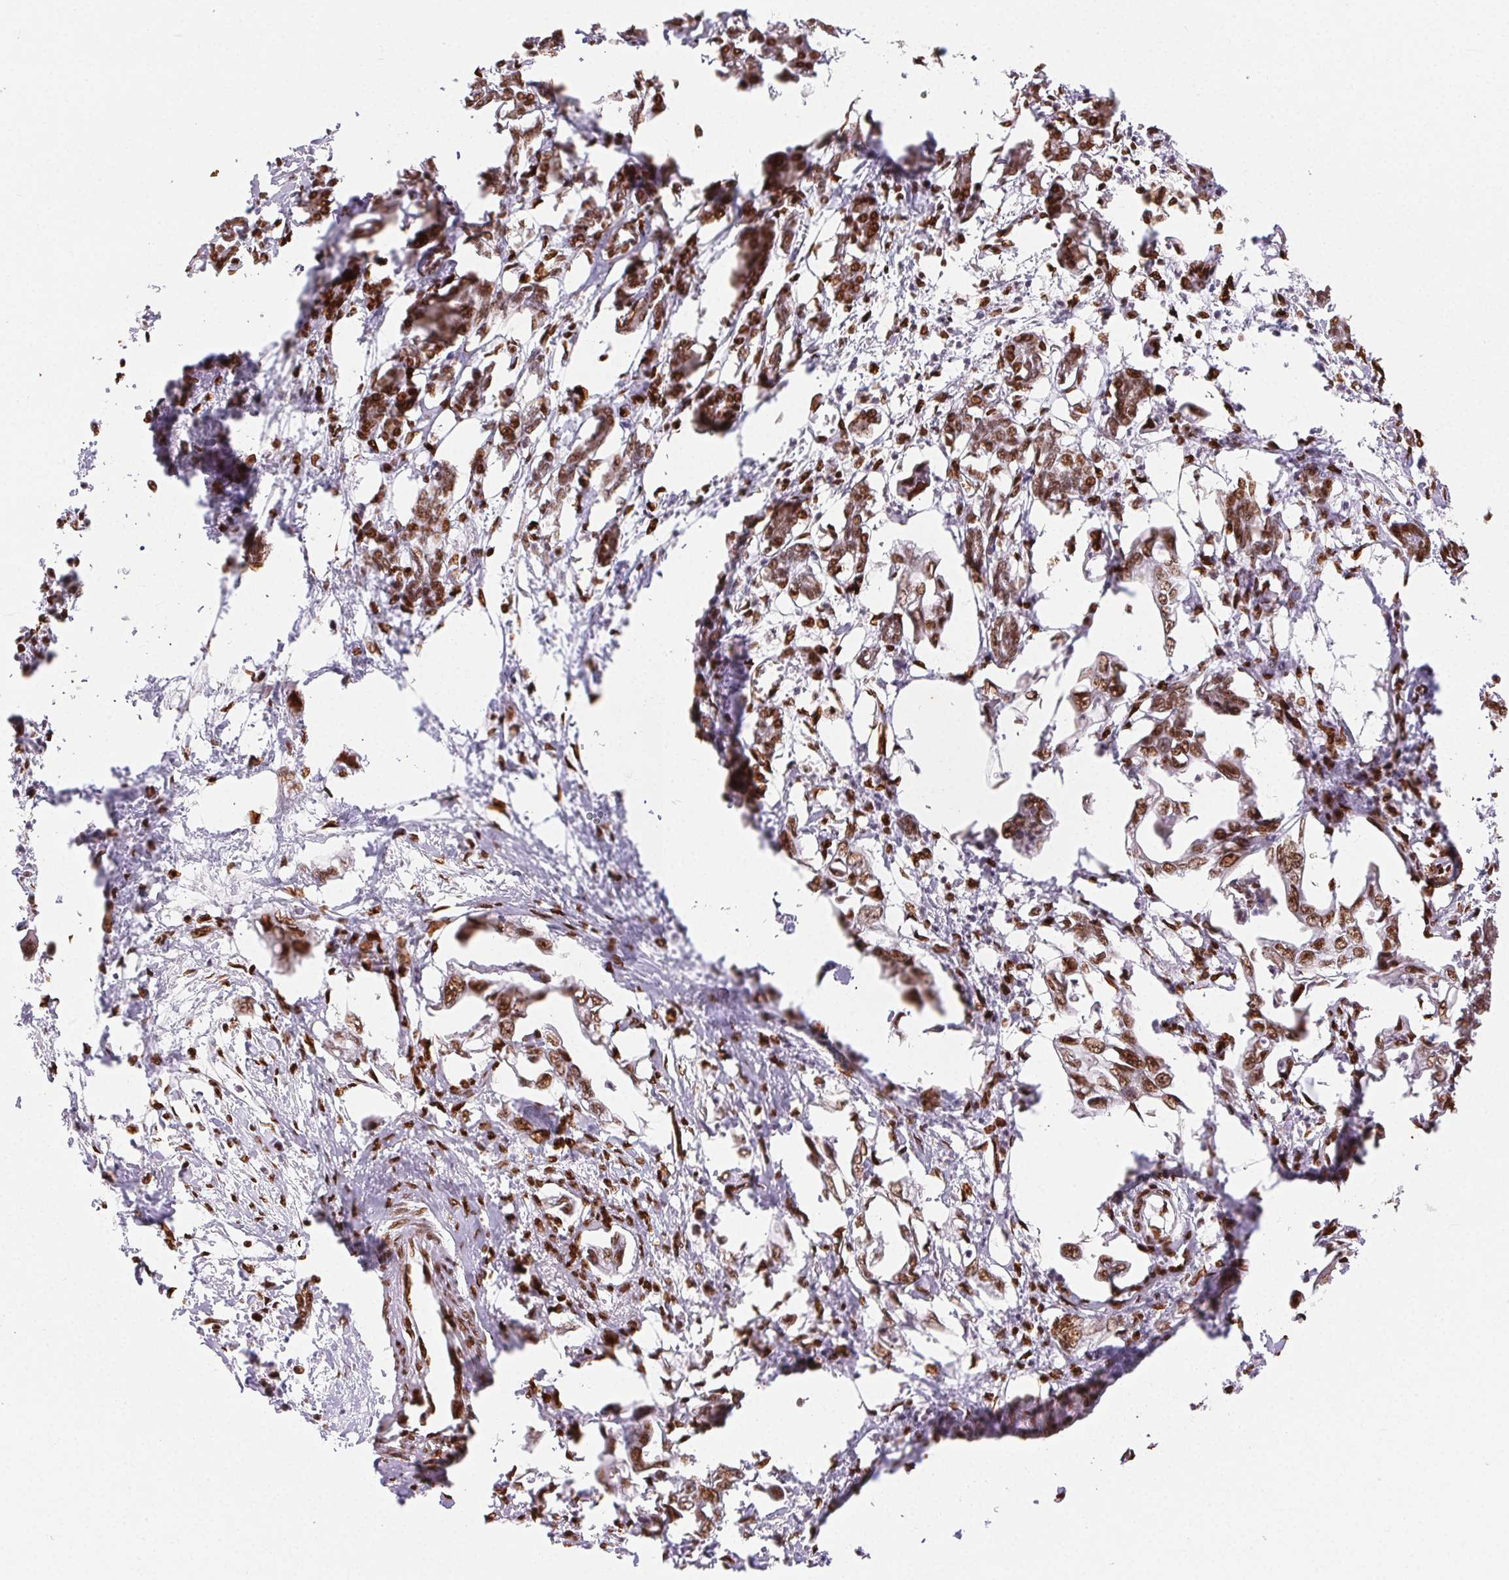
{"staining": {"intensity": "moderate", "quantity": ">75%", "location": "nuclear"}, "tissue": "pancreatic cancer", "cell_type": "Tumor cells", "image_type": "cancer", "snomed": [{"axis": "morphology", "description": "Adenocarcinoma, NOS"}, {"axis": "topography", "description": "Pancreas"}], "caption": "Adenocarcinoma (pancreatic) tissue demonstrates moderate nuclear expression in approximately >75% of tumor cells, visualized by immunohistochemistry.", "gene": "ZNF80", "patient": {"sex": "male", "age": 61}}